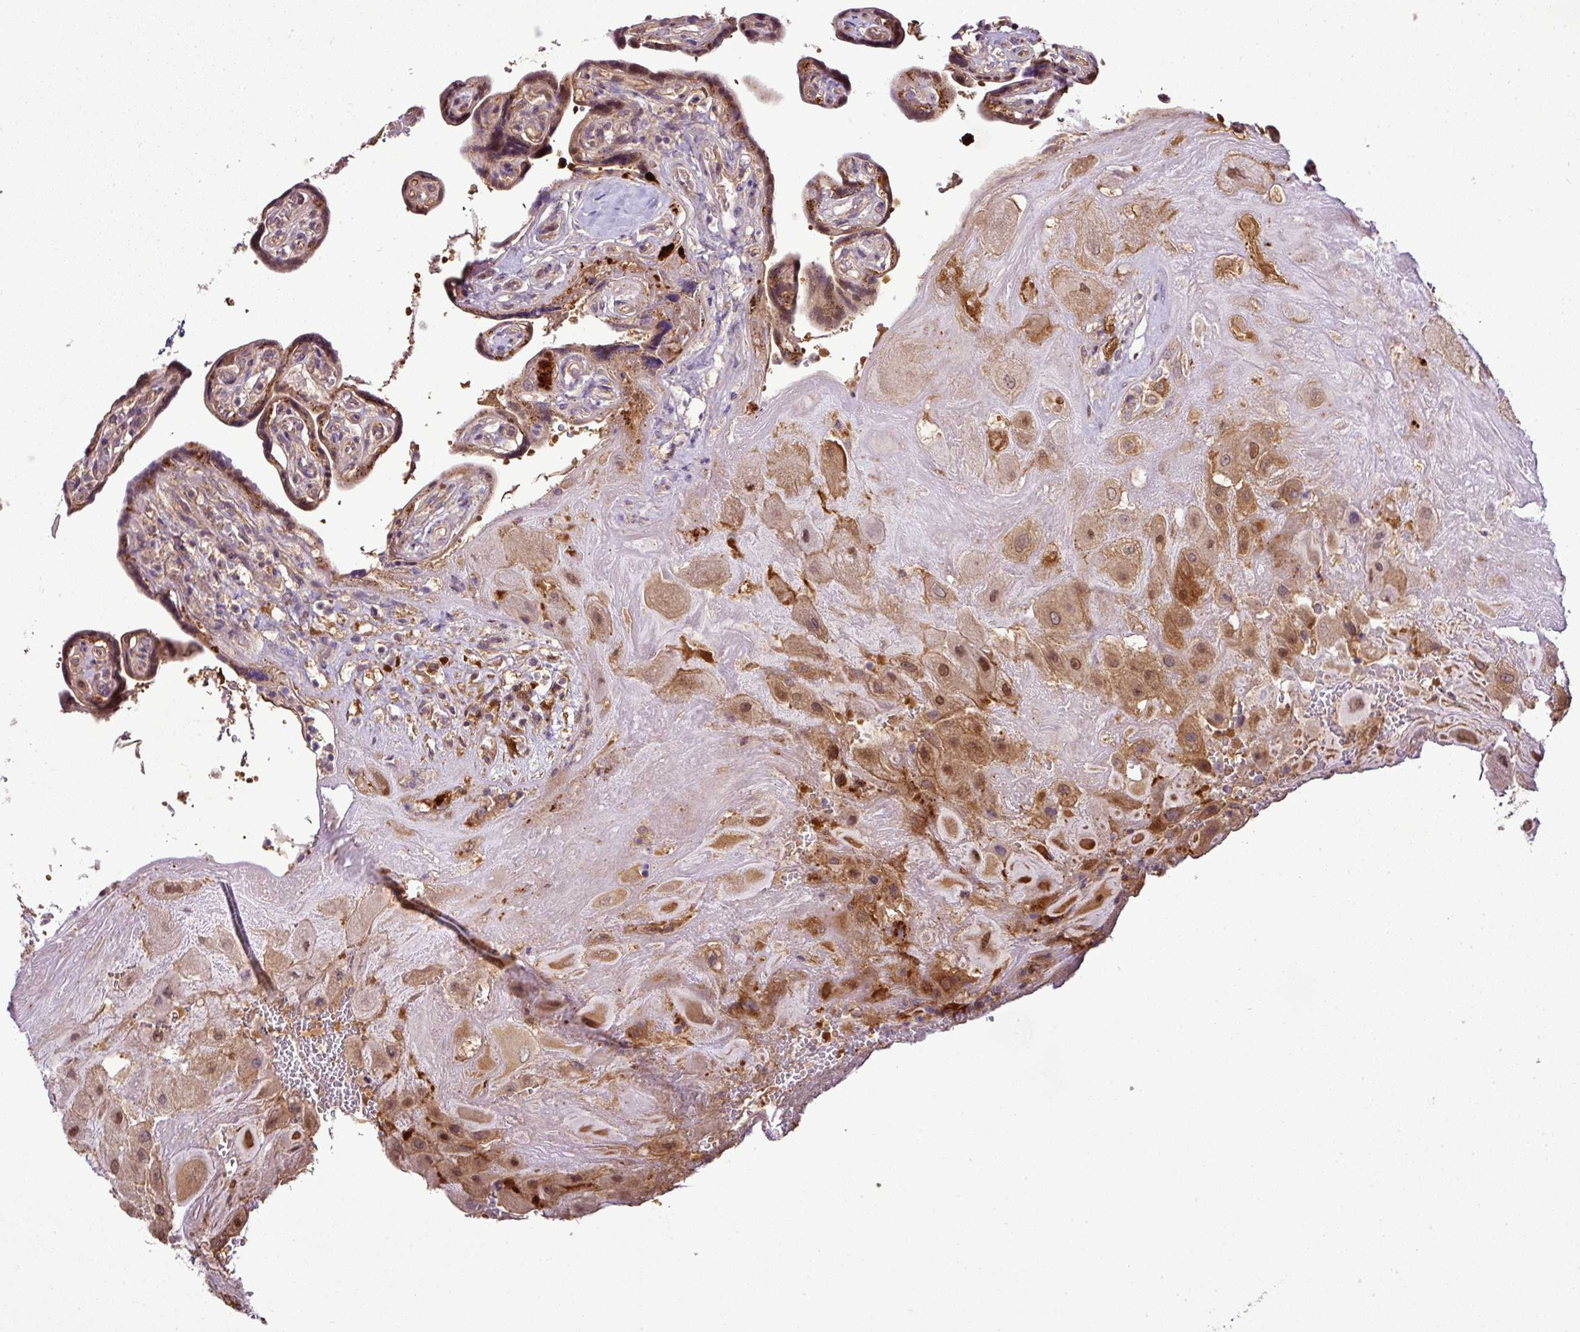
{"staining": {"intensity": "moderate", "quantity": ">75%", "location": "cytoplasmic/membranous,nuclear"}, "tissue": "placenta", "cell_type": "Decidual cells", "image_type": "normal", "snomed": [{"axis": "morphology", "description": "Normal tissue, NOS"}, {"axis": "topography", "description": "Placenta"}], "caption": "Approximately >75% of decidual cells in unremarkable placenta display moderate cytoplasmic/membranous,nuclear protein positivity as visualized by brown immunohistochemical staining.", "gene": "TMEM107", "patient": {"sex": "female", "age": 32}}